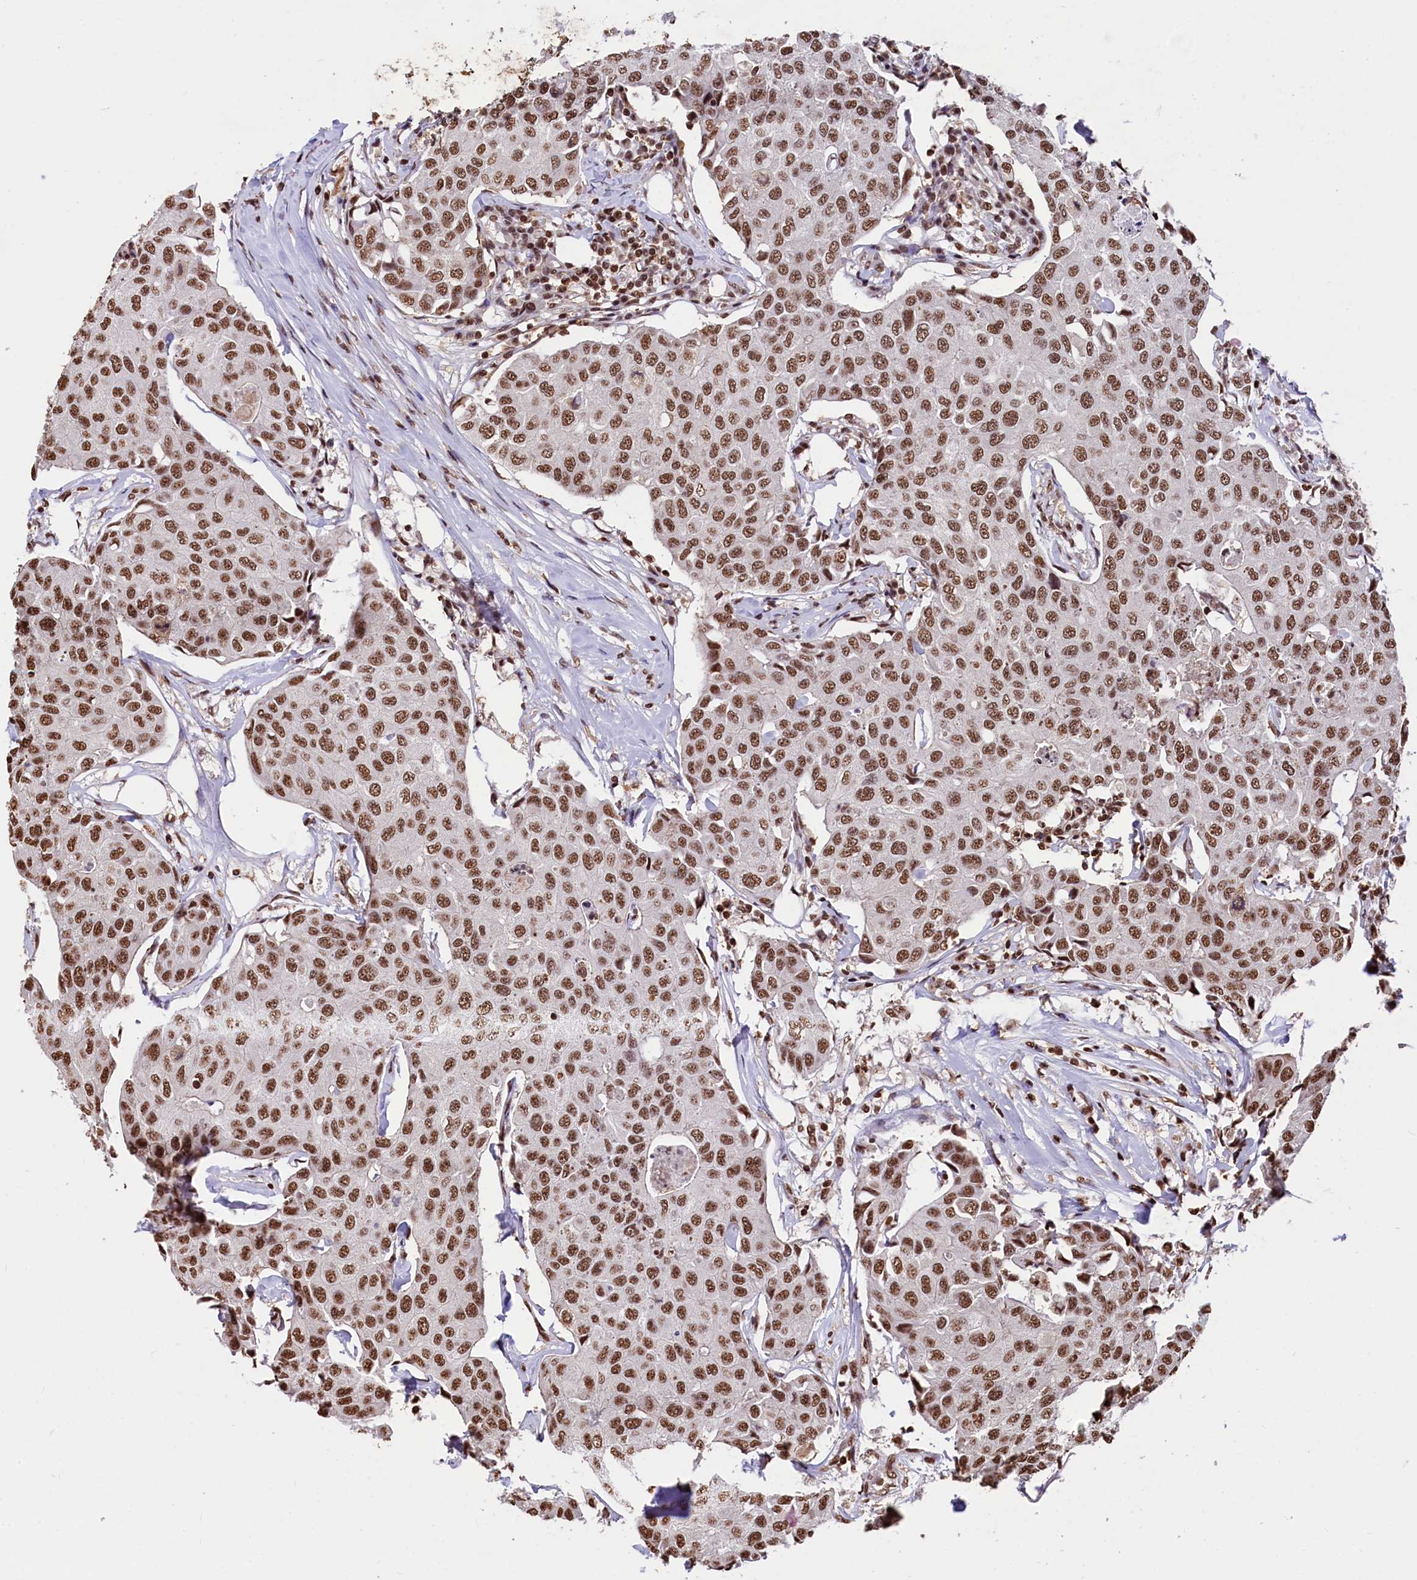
{"staining": {"intensity": "strong", "quantity": ">75%", "location": "nuclear"}, "tissue": "breast cancer", "cell_type": "Tumor cells", "image_type": "cancer", "snomed": [{"axis": "morphology", "description": "Duct carcinoma"}, {"axis": "topography", "description": "Breast"}], "caption": "An image of breast cancer (infiltrating ductal carcinoma) stained for a protein reveals strong nuclear brown staining in tumor cells.", "gene": "SNRPD2", "patient": {"sex": "female", "age": 80}}